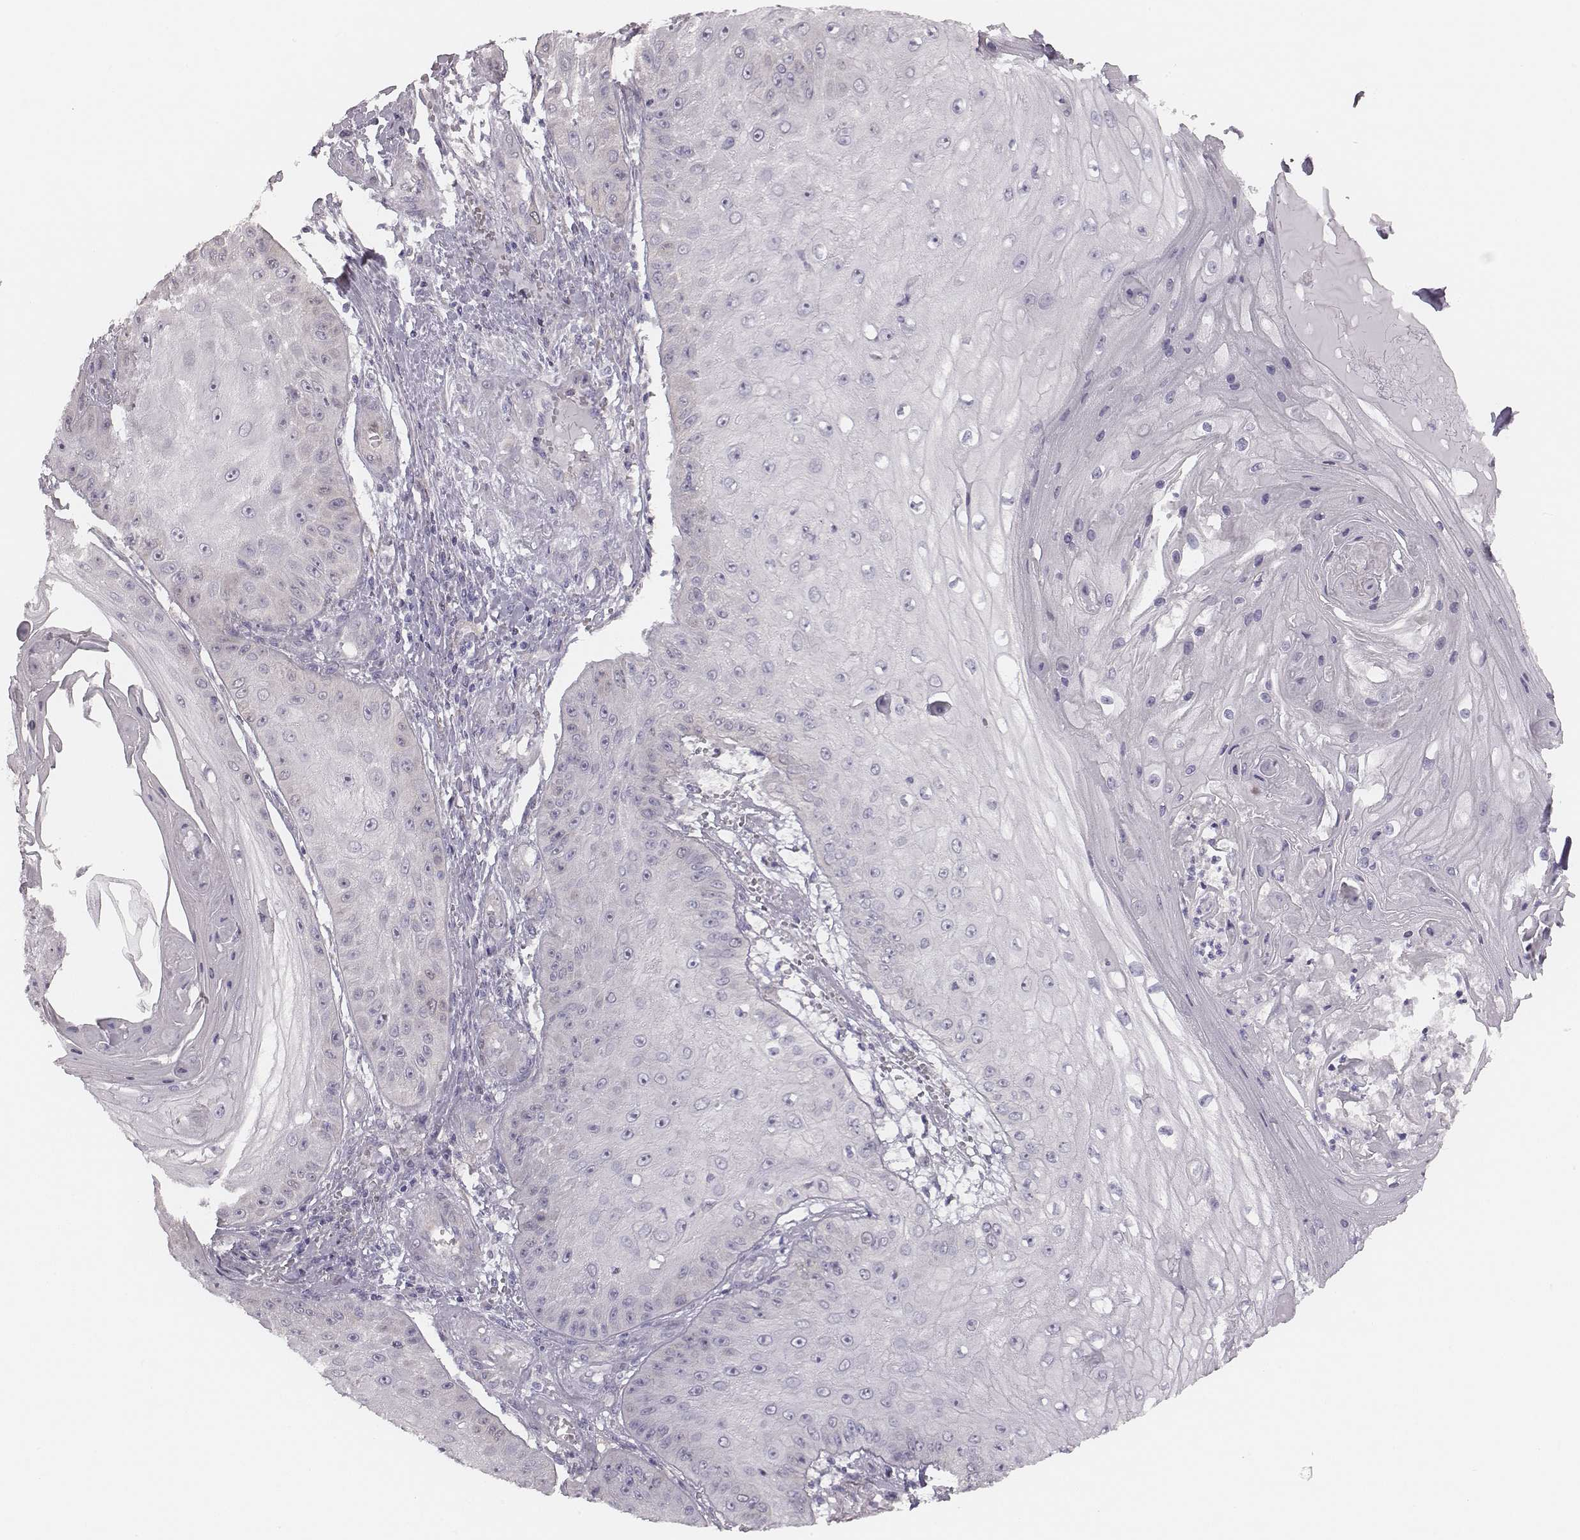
{"staining": {"intensity": "negative", "quantity": "none", "location": "none"}, "tissue": "skin cancer", "cell_type": "Tumor cells", "image_type": "cancer", "snomed": [{"axis": "morphology", "description": "Squamous cell carcinoma, NOS"}, {"axis": "topography", "description": "Skin"}], "caption": "Image shows no significant protein positivity in tumor cells of skin squamous cell carcinoma.", "gene": "PBK", "patient": {"sex": "male", "age": 70}}